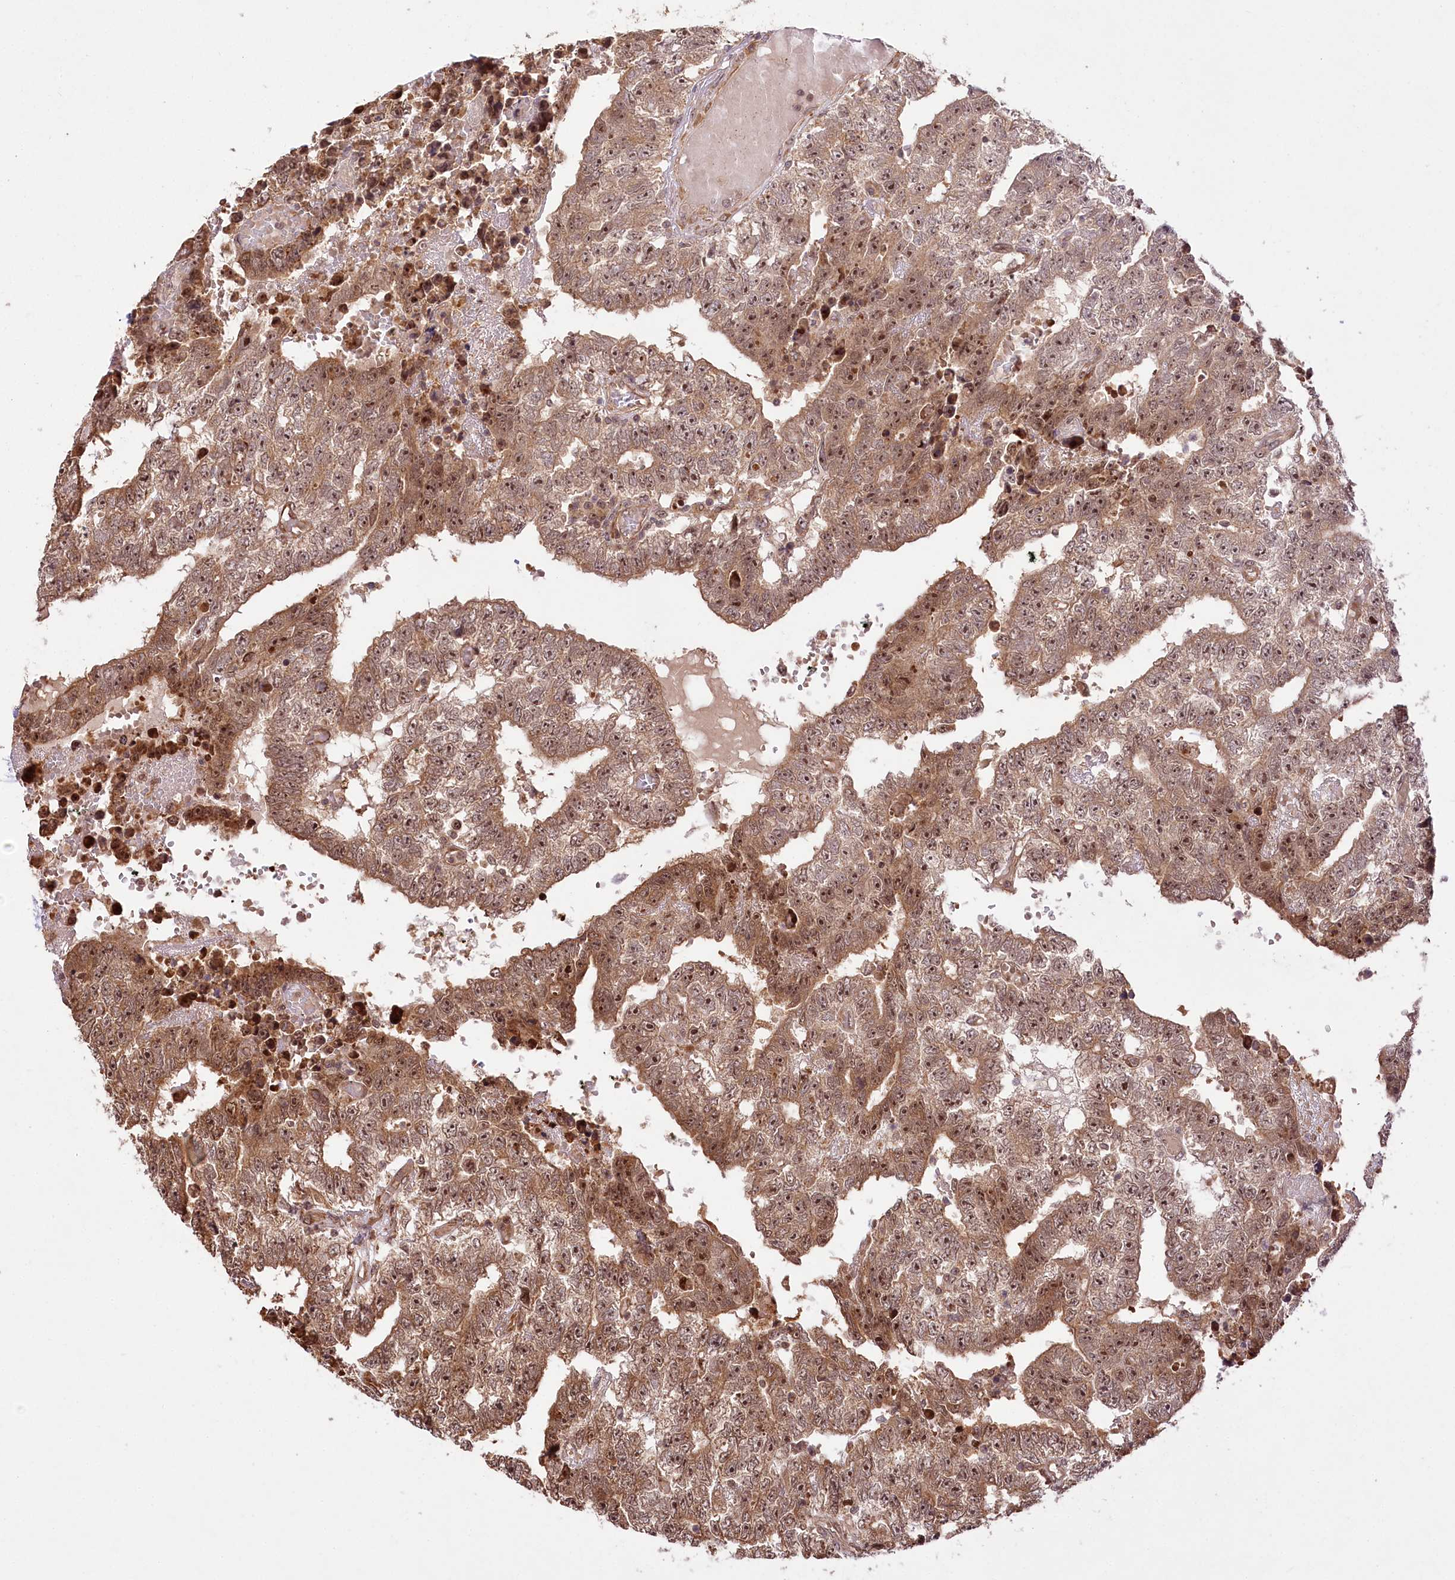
{"staining": {"intensity": "strong", "quantity": ">75%", "location": "cytoplasmic/membranous,nuclear"}, "tissue": "testis cancer", "cell_type": "Tumor cells", "image_type": "cancer", "snomed": [{"axis": "morphology", "description": "Carcinoma, Embryonal, NOS"}, {"axis": "topography", "description": "Testis"}], "caption": "Immunohistochemistry (DAB (3,3'-diaminobenzidine)) staining of embryonal carcinoma (testis) displays strong cytoplasmic/membranous and nuclear protein expression in approximately >75% of tumor cells. (Stains: DAB (3,3'-diaminobenzidine) in brown, nuclei in blue, Microscopy: brightfield microscopy at high magnification).", "gene": "SERGEF", "patient": {"sex": "male", "age": 25}}